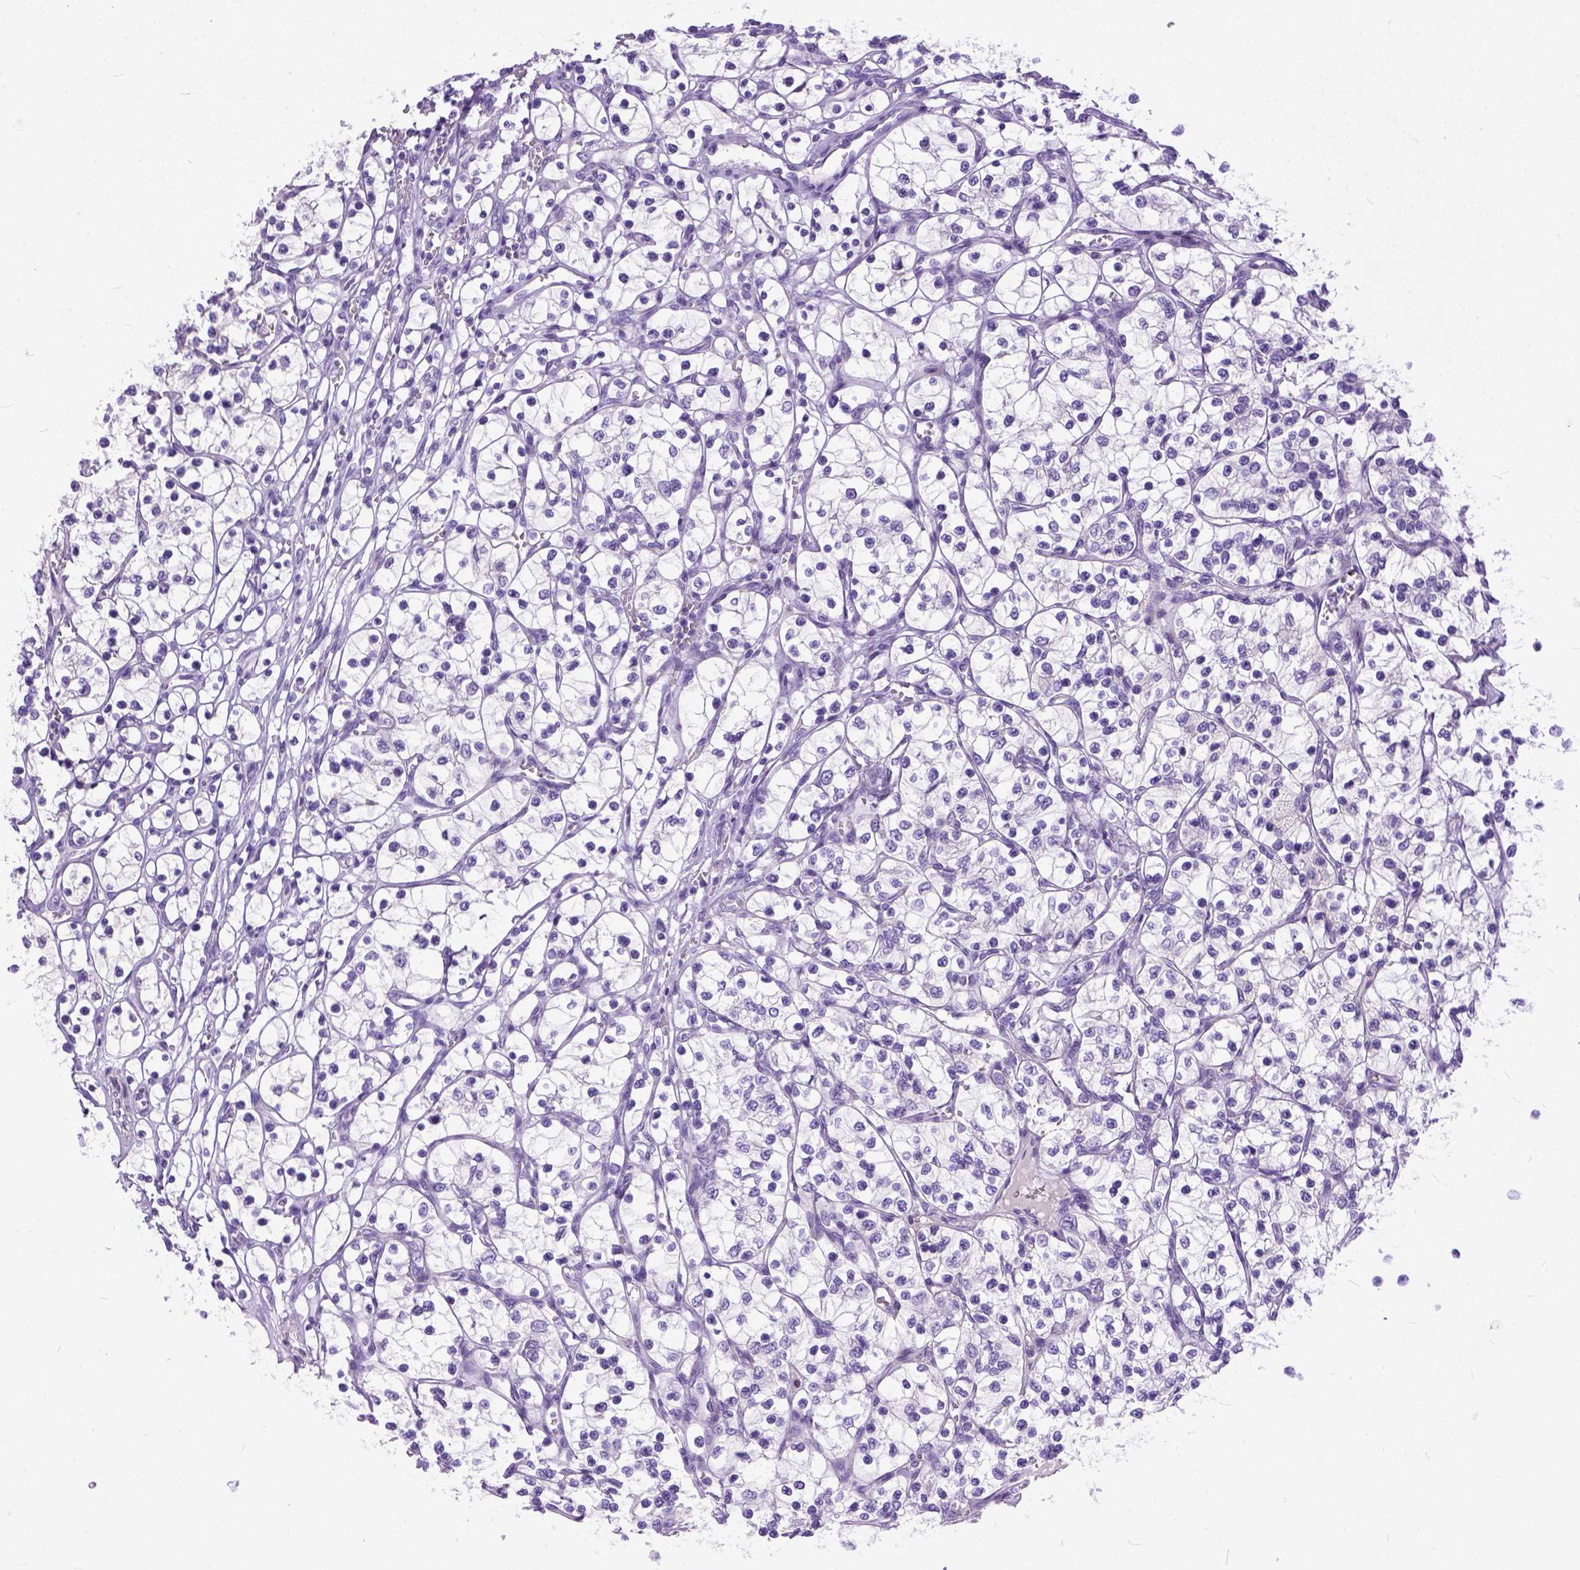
{"staining": {"intensity": "negative", "quantity": "none", "location": "none"}, "tissue": "renal cancer", "cell_type": "Tumor cells", "image_type": "cancer", "snomed": [{"axis": "morphology", "description": "Adenocarcinoma, NOS"}, {"axis": "topography", "description": "Kidney"}], "caption": "There is no significant expression in tumor cells of renal adenocarcinoma. (Stains: DAB IHC with hematoxylin counter stain, Microscopy: brightfield microscopy at high magnification).", "gene": "PLK5", "patient": {"sex": "female", "age": 69}}